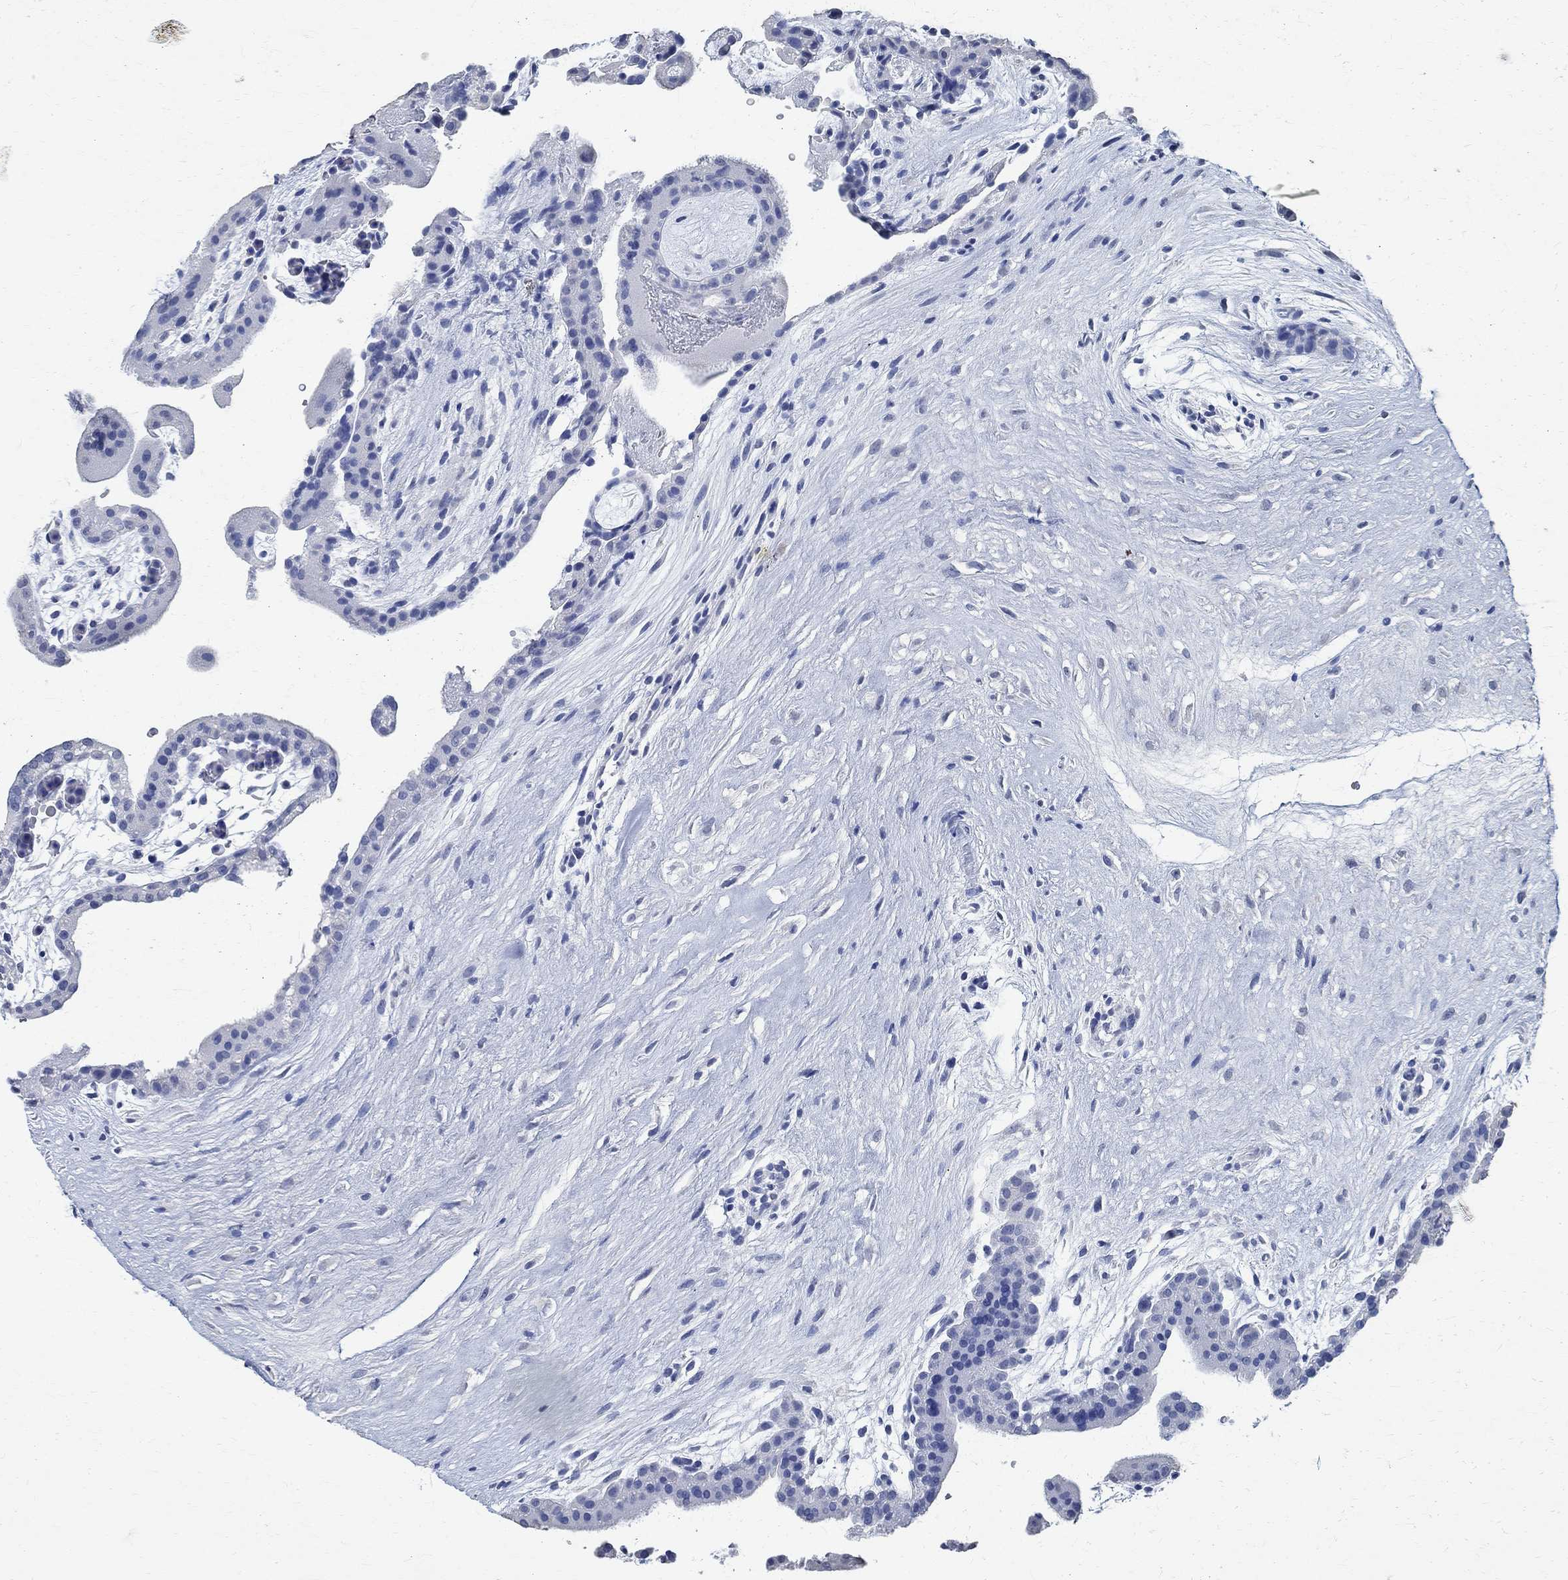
{"staining": {"intensity": "negative", "quantity": "none", "location": "none"}, "tissue": "placenta", "cell_type": "Decidual cells", "image_type": "normal", "snomed": [{"axis": "morphology", "description": "Normal tissue, NOS"}, {"axis": "topography", "description": "Placenta"}], "caption": "Unremarkable placenta was stained to show a protein in brown. There is no significant staining in decidual cells. (DAB immunohistochemistry visualized using brightfield microscopy, high magnification).", "gene": "TMEM221", "patient": {"sex": "female", "age": 19}}